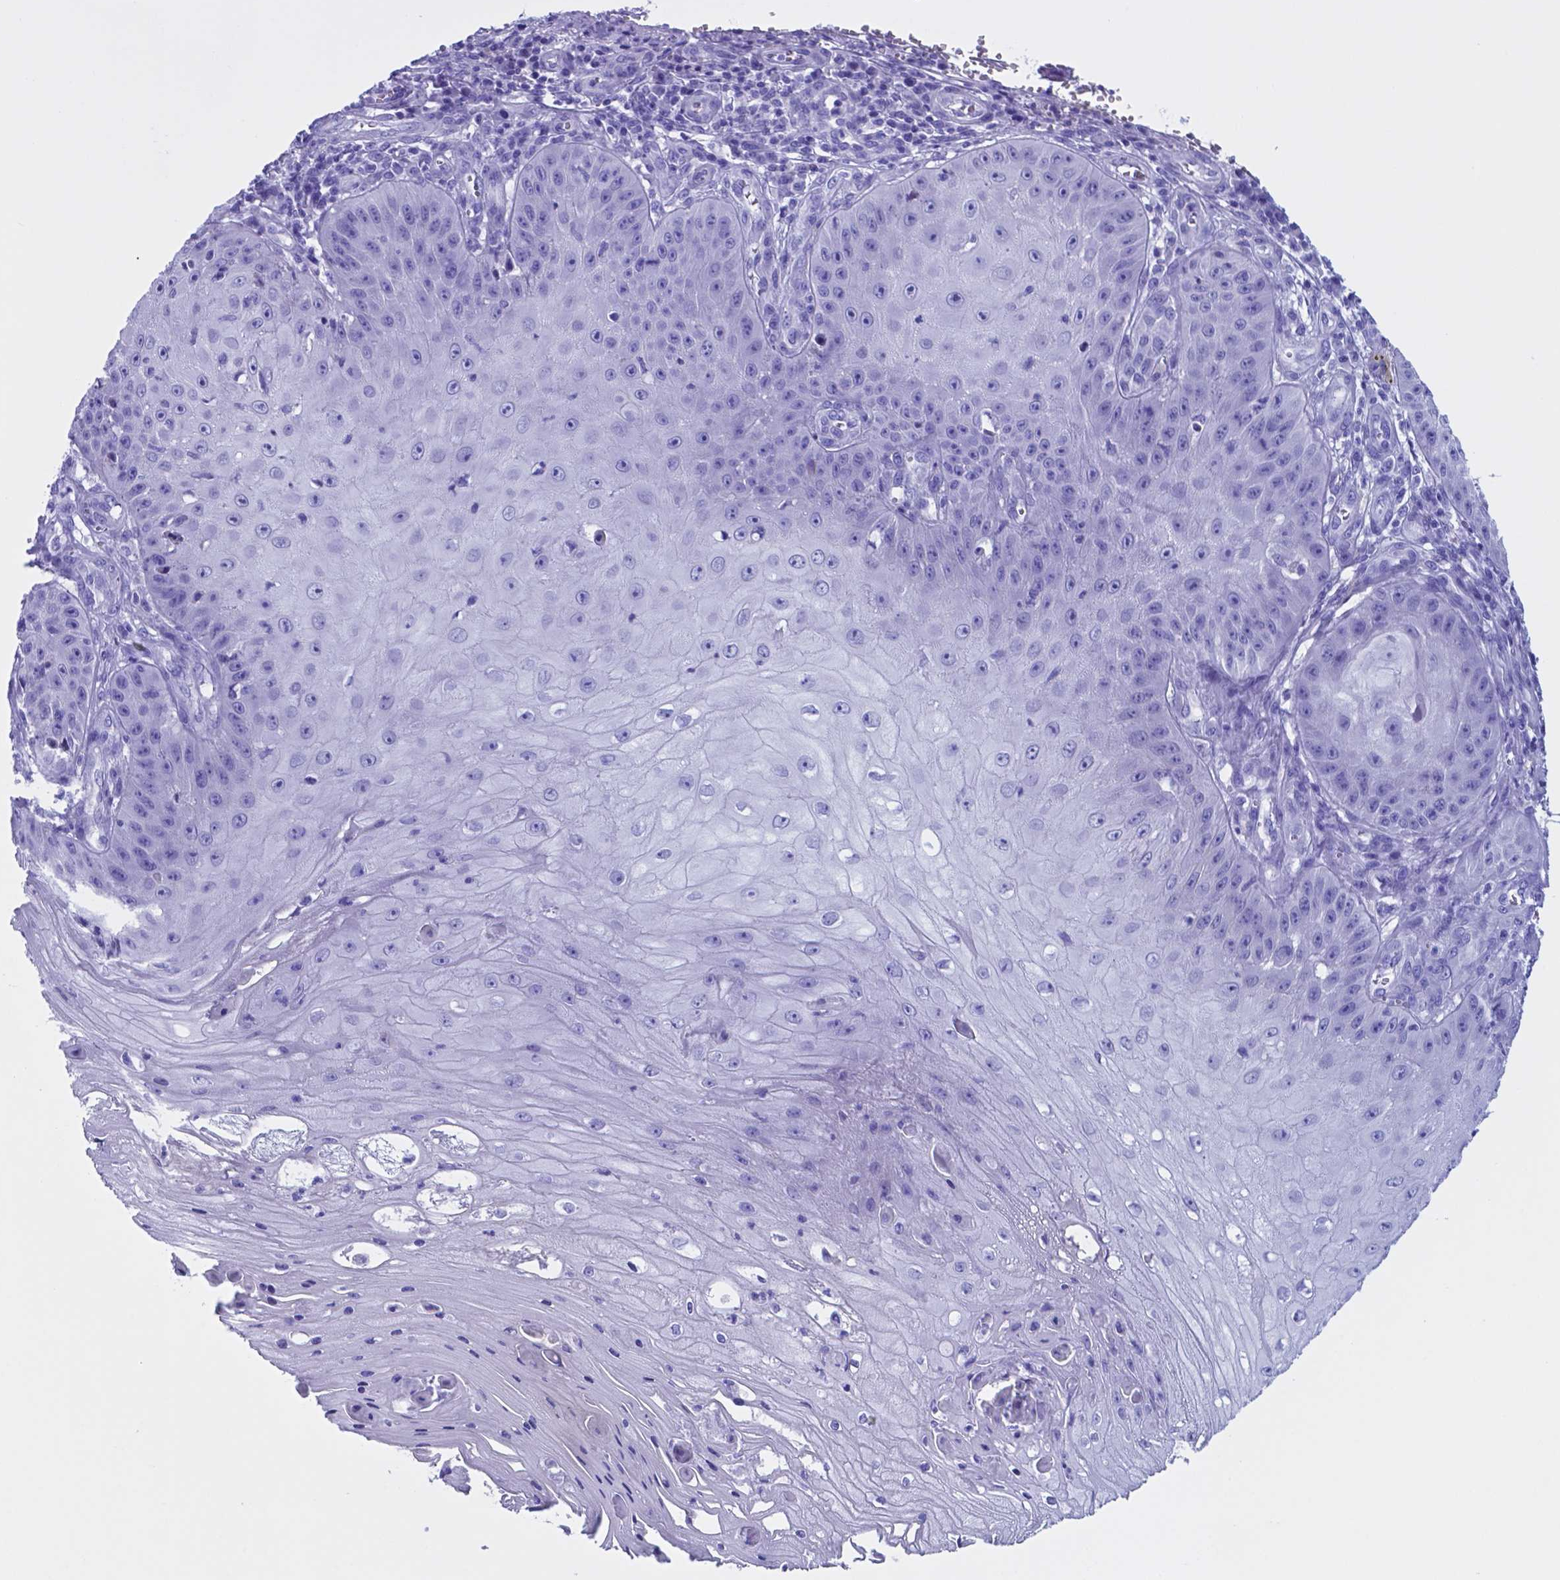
{"staining": {"intensity": "negative", "quantity": "none", "location": "none"}, "tissue": "skin cancer", "cell_type": "Tumor cells", "image_type": "cancer", "snomed": [{"axis": "morphology", "description": "Squamous cell carcinoma, NOS"}, {"axis": "topography", "description": "Skin"}], "caption": "Immunohistochemical staining of squamous cell carcinoma (skin) reveals no significant positivity in tumor cells. Brightfield microscopy of IHC stained with DAB (brown) and hematoxylin (blue), captured at high magnification.", "gene": "DNAAF8", "patient": {"sex": "male", "age": 70}}